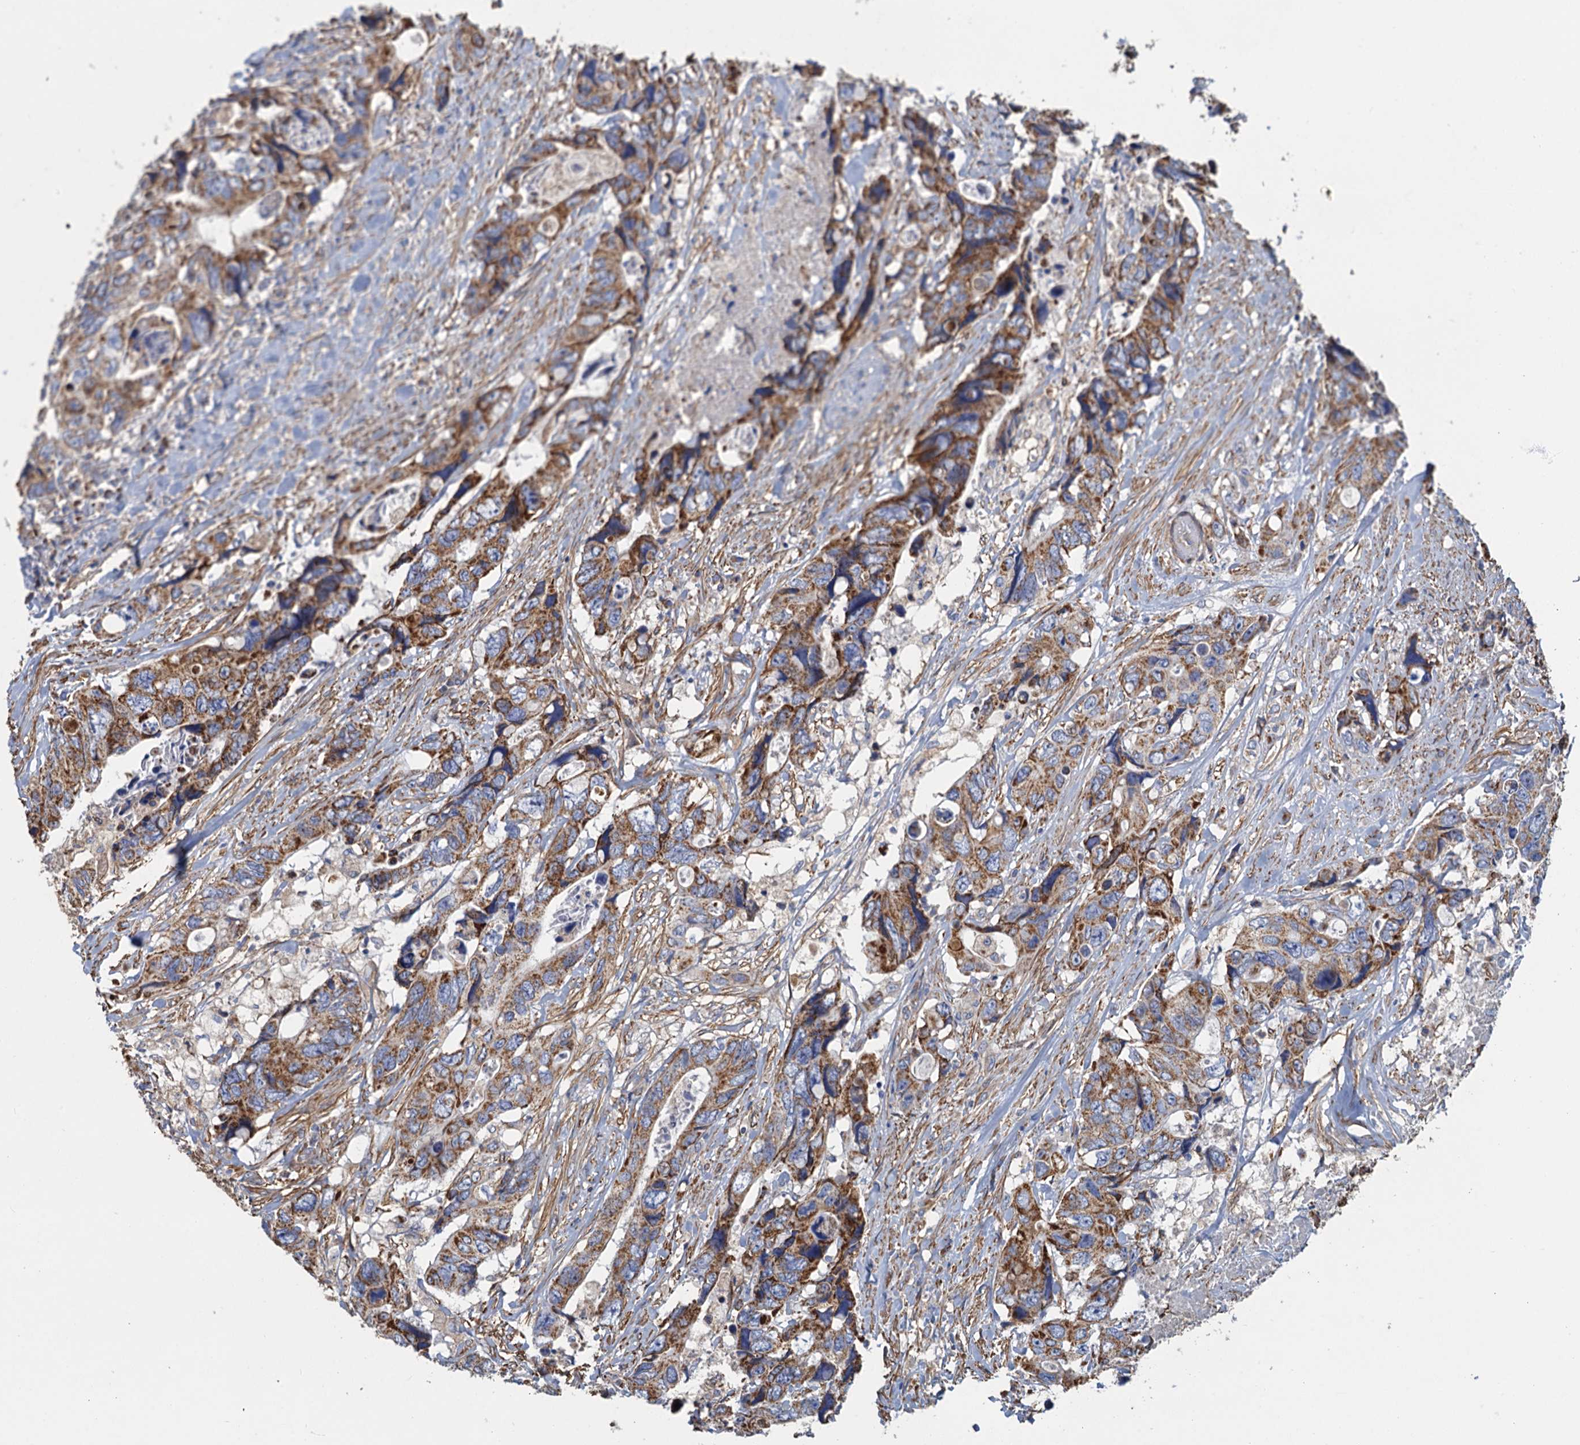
{"staining": {"intensity": "moderate", "quantity": ">75%", "location": "cytoplasmic/membranous"}, "tissue": "colorectal cancer", "cell_type": "Tumor cells", "image_type": "cancer", "snomed": [{"axis": "morphology", "description": "Adenocarcinoma, NOS"}, {"axis": "topography", "description": "Rectum"}], "caption": "Protein expression analysis of adenocarcinoma (colorectal) exhibits moderate cytoplasmic/membranous staining in about >75% of tumor cells. (DAB (3,3'-diaminobenzidine) = brown stain, brightfield microscopy at high magnification).", "gene": "GCSH", "patient": {"sex": "male", "age": 57}}